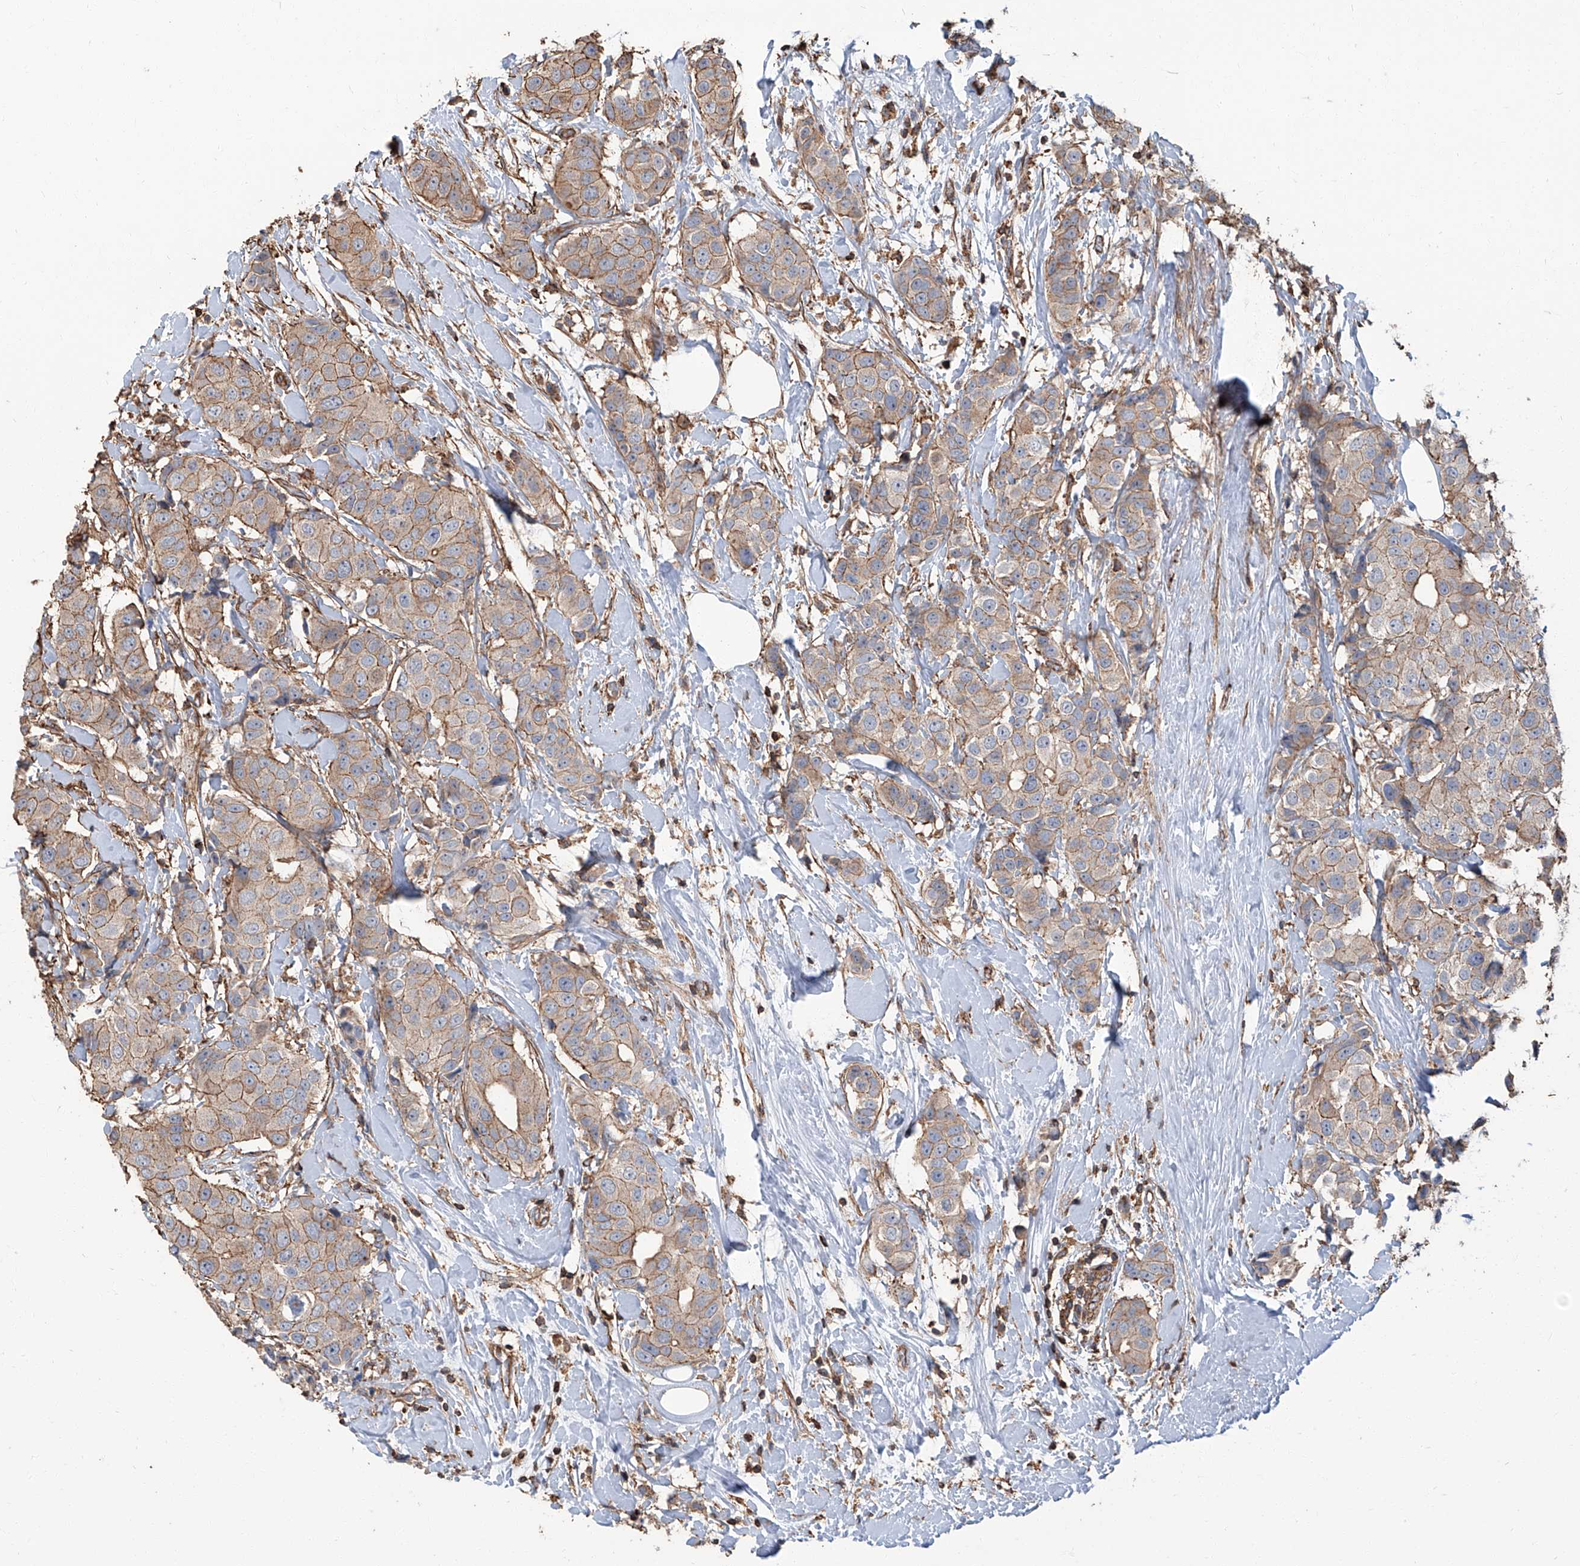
{"staining": {"intensity": "weak", "quantity": "25%-75%", "location": "cytoplasmic/membranous"}, "tissue": "breast cancer", "cell_type": "Tumor cells", "image_type": "cancer", "snomed": [{"axis": "morphology", "description": "Normal tissue, NOS"}, {"axis": "morphology", "description": "Duct carcinoma"}, {"axis": "topography", "description": "Breast"}], "caption": "High-power microscopy captured an immunohistochemistry (IHC) photomicrograph of breast cancer, revealing weak cytoplasmic/membranous expression in approximately 25%-75% of tumor cells.", "gene": "PIEZO2", "patient": {"sex": "female", "age": 39}}